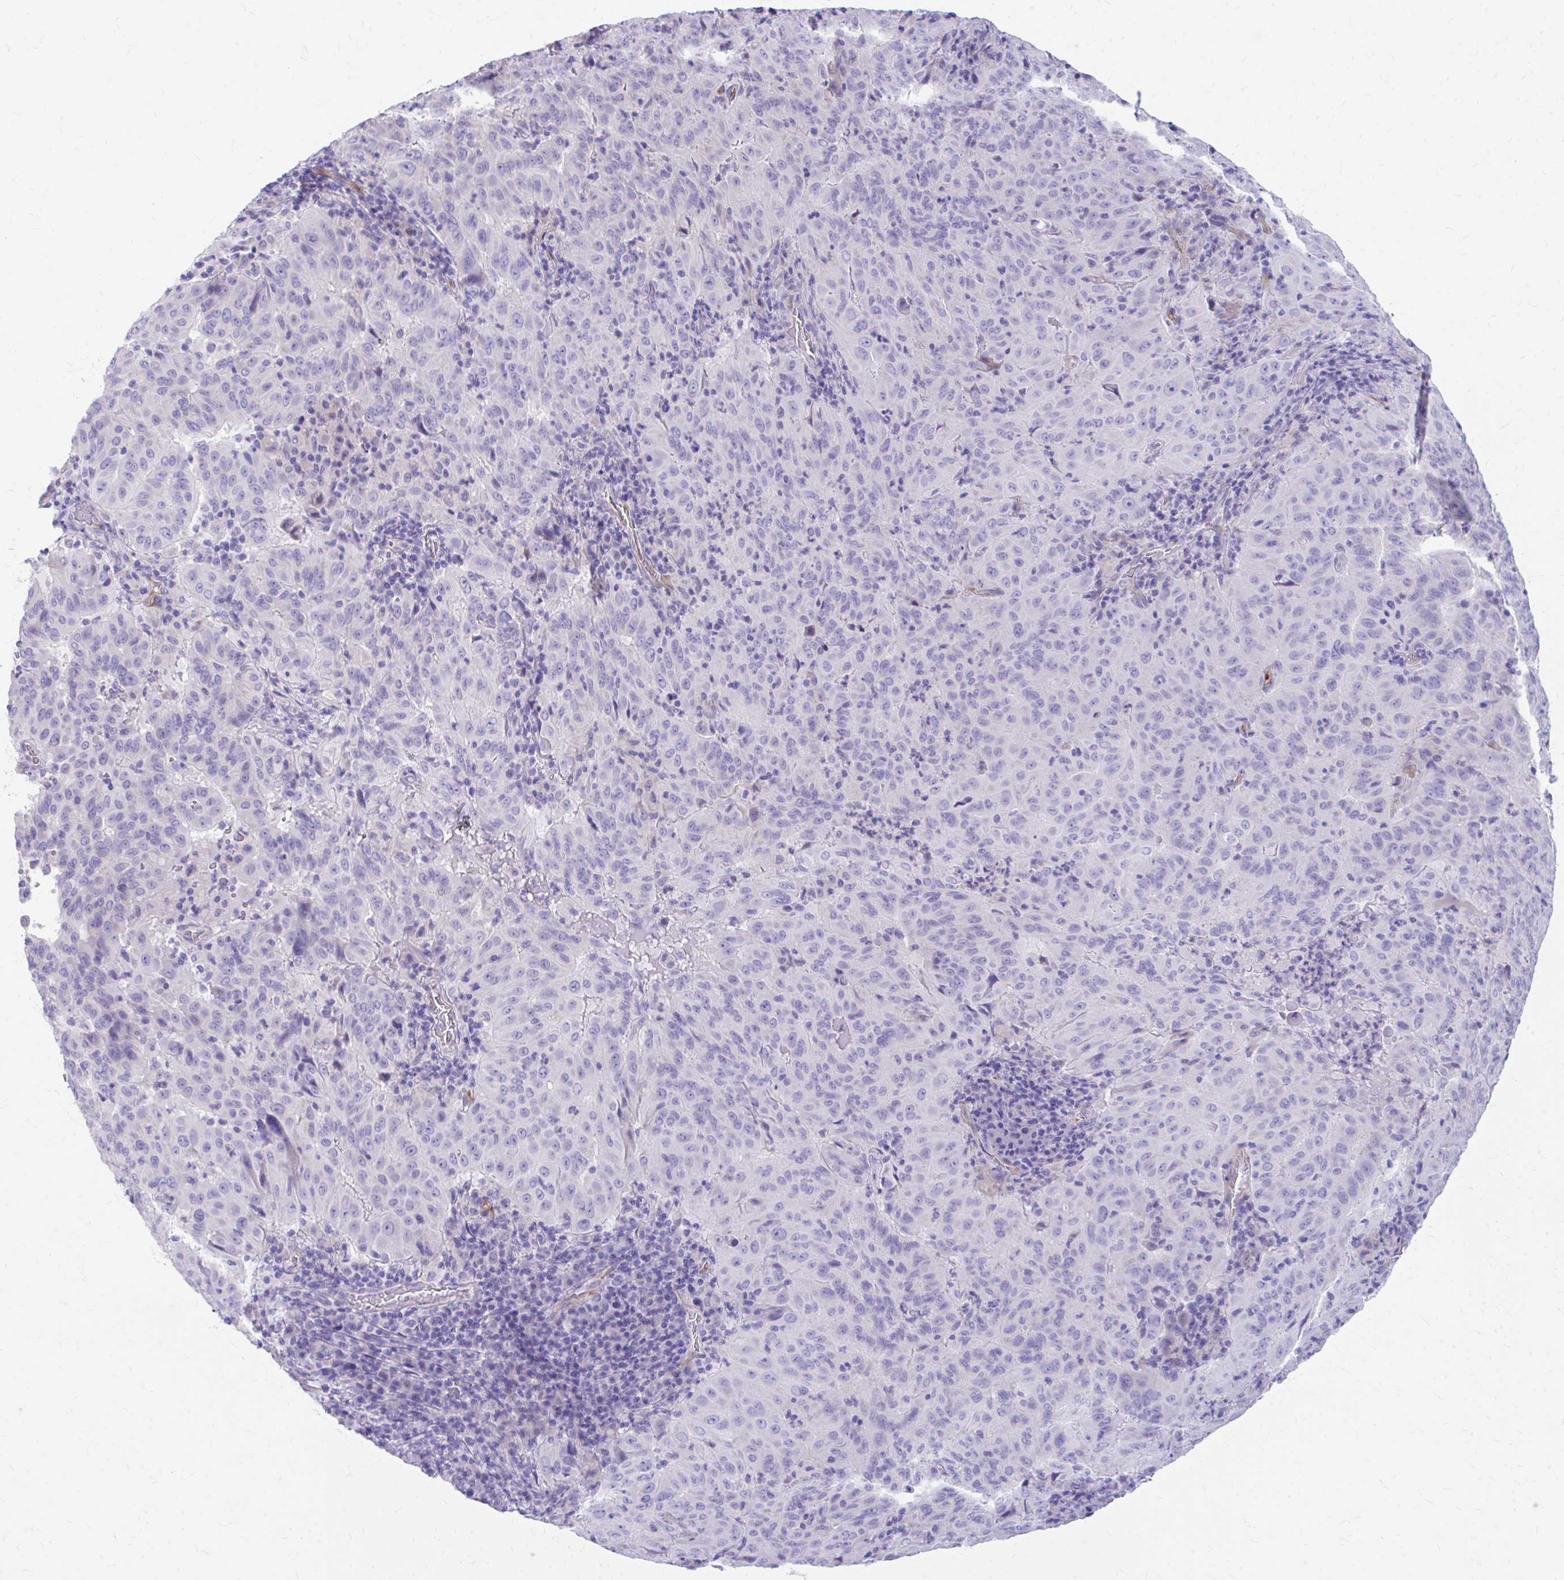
{"staining": {"intensity": "negative", "quantity": "none", "location": "none"}, "tissue": "pancreatic cancer", "cell_type": "Tumor cells", "image_type": "cancer", "snomed": [{"axis": "morphology", "description": "Adenocarcinoma, NOS"}, {"axis": "topography", "description": "Pancreas"}], "caption": "Pancreatic adenocarcinoma was stained to show a protein in brown. There is no significant positivity in tumor cells.", "gene": "KRIT1", "patient": {"sex": "male", "age": 63}}